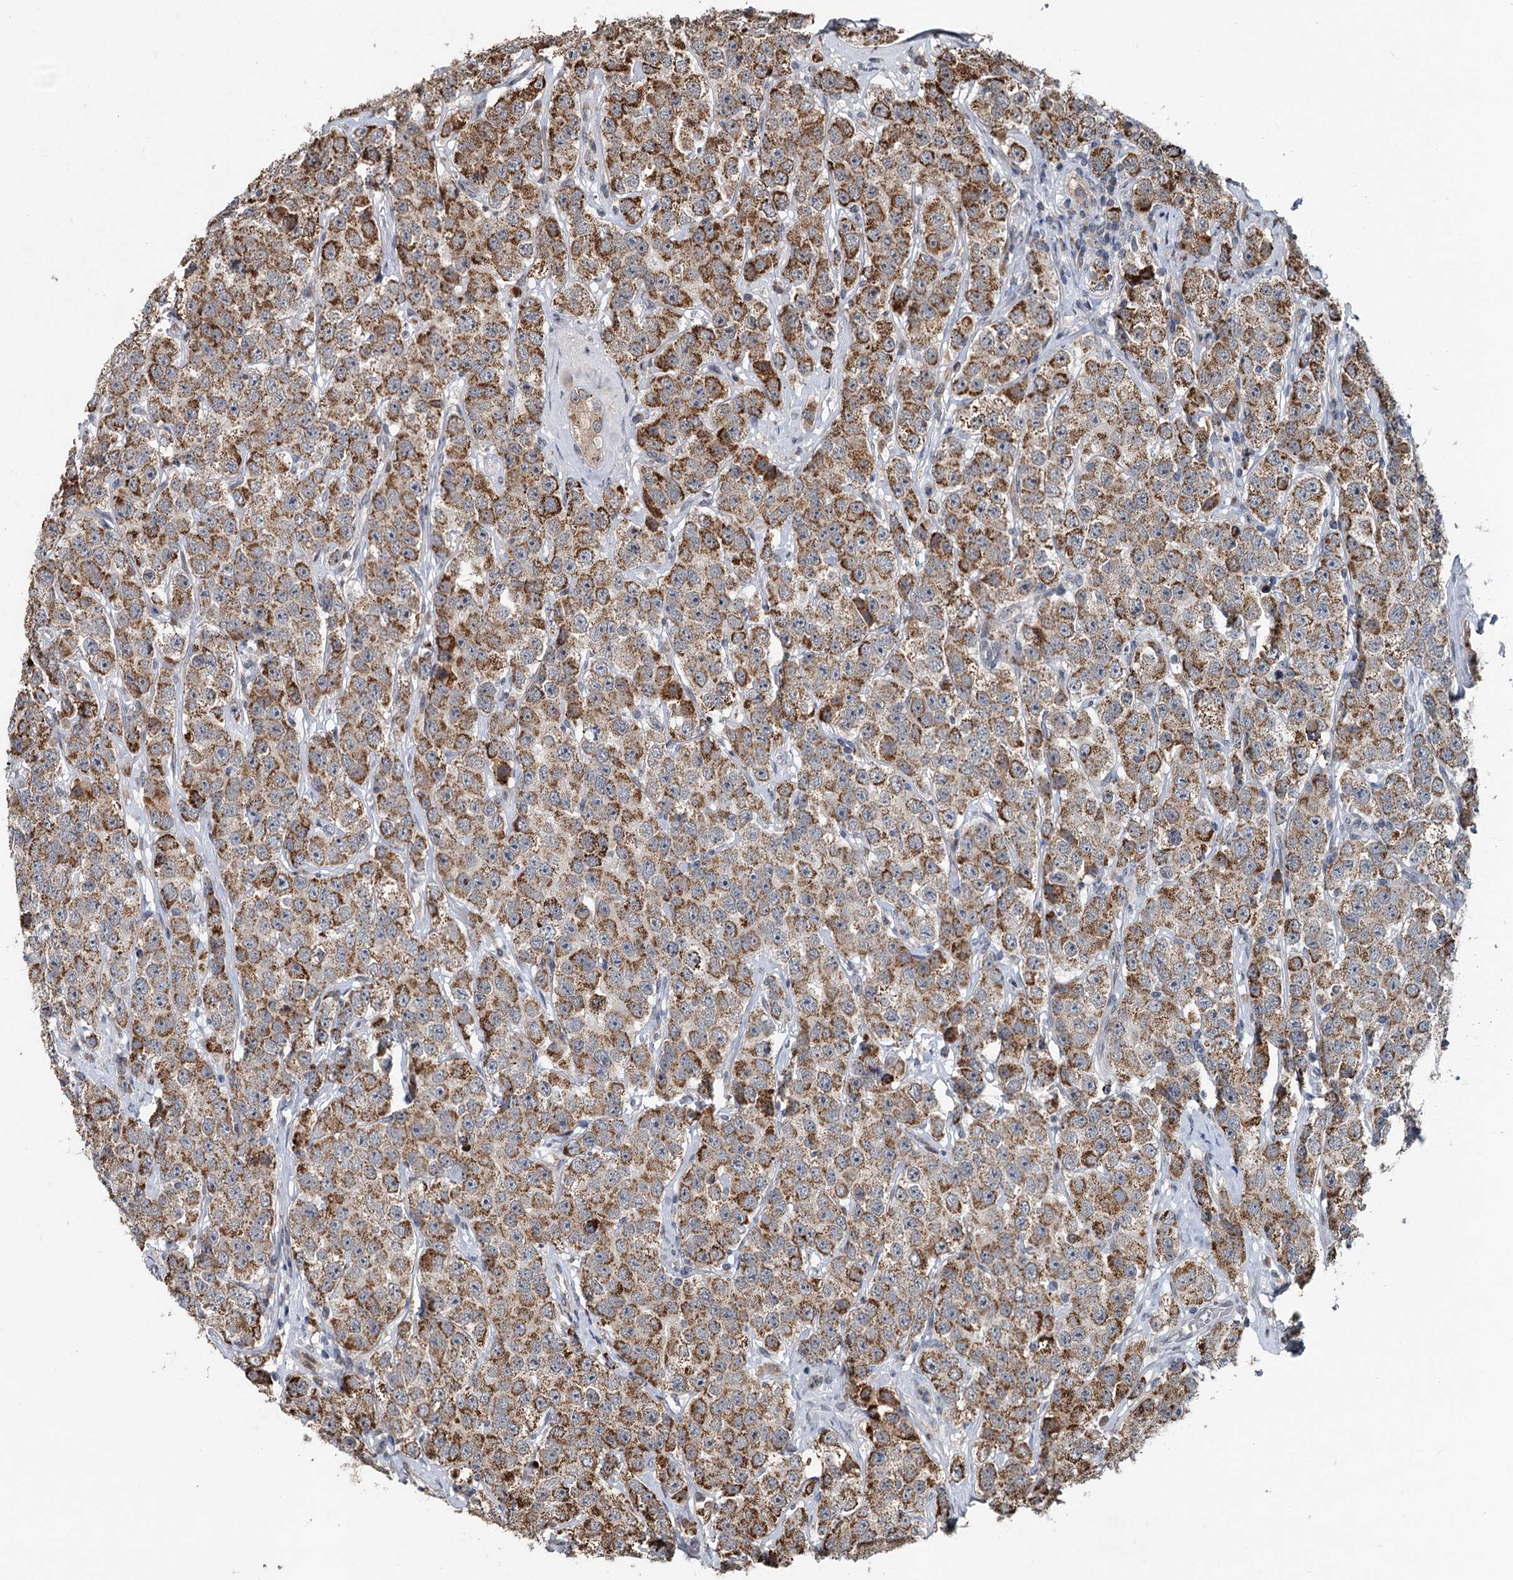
{"staining": {"intensity": "moderate", "quantity": ">75%", "location": "cytoplasmic/membranous"}, "tissue": "testis cancer", "cell_type": "Tumor cells", "image_type": "cancer", "snomed": [{"axis": "morphology", "description": "Seminoma, NOS"}, {"axis": "topography", "description": "Testis"}], "caption": "The micrograph shows immunohistochemical staining of testis seminoma. There is moderate cytoplasmic/membranous staining is present in approximately >75% of tumor cells.", "gene": "RITA1", "patient": {"sex": "male", "age": 28}}